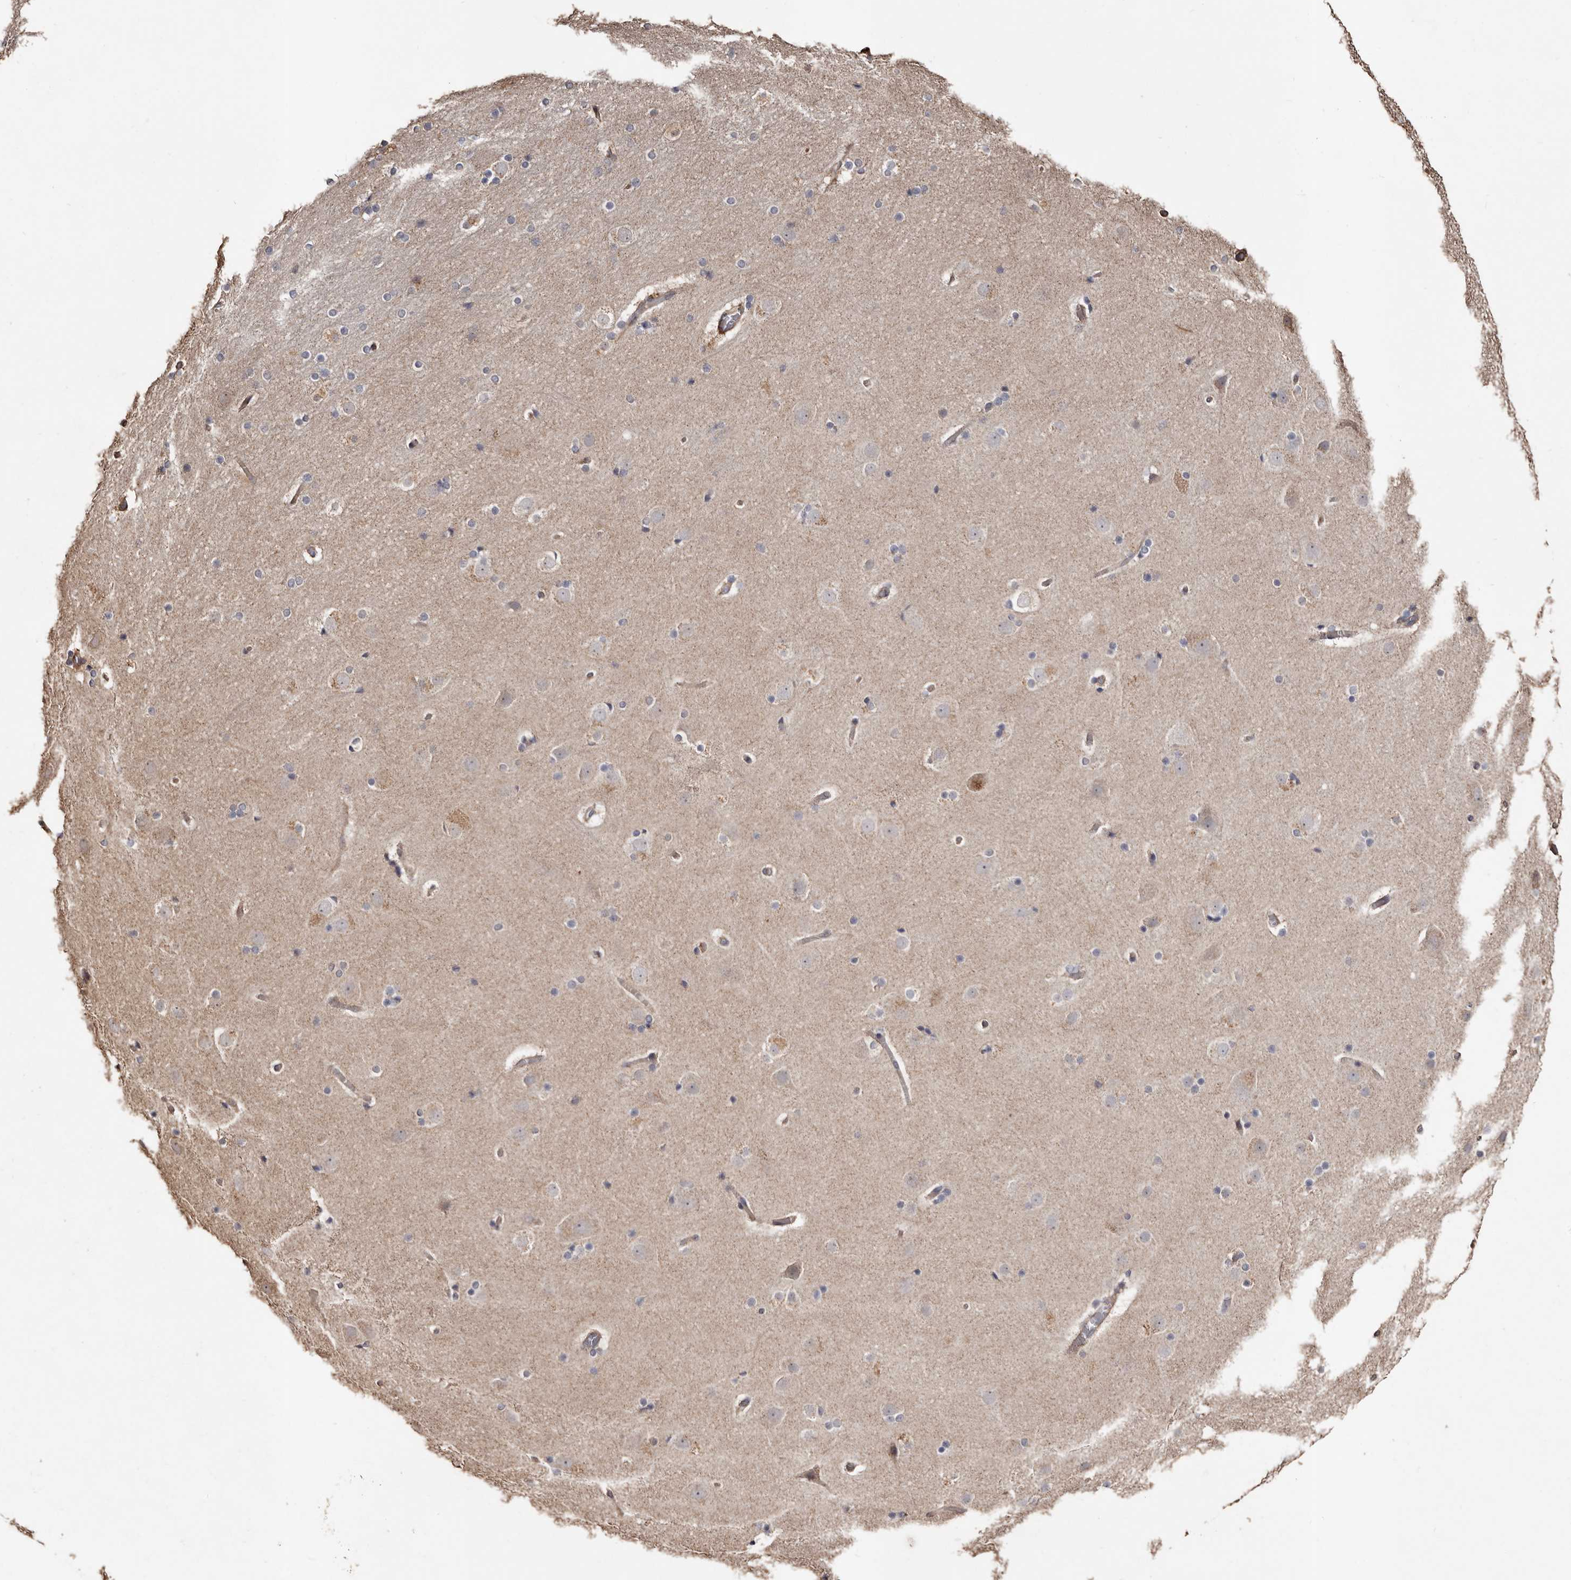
{"staining": {"intensity": "weak", "quantity": ">75%", "location": "cytoplasmic/membranous"}, "tissue": "cerebral cortex", "cell_type": "Endothelial cells", "image_type": "normal", "snomed": [{"axis": "morphology", "description": "Normal tissue, NOS"}, {"axis": "topography", "description": "Cerebral cortex"}], "caption": "Immunohistochemistry (IHC) image of normal cerebral cortex: human cerebral cortex stained using immunohistochemistry shows low levels of weak protein expression localized specifically in the cytoplasmic/membranous of endothelial cells, appearing as a cytoplasmic/membranous brown color.", "gene": "MACC1", "patient": {"sex": "male", "age": 57}}